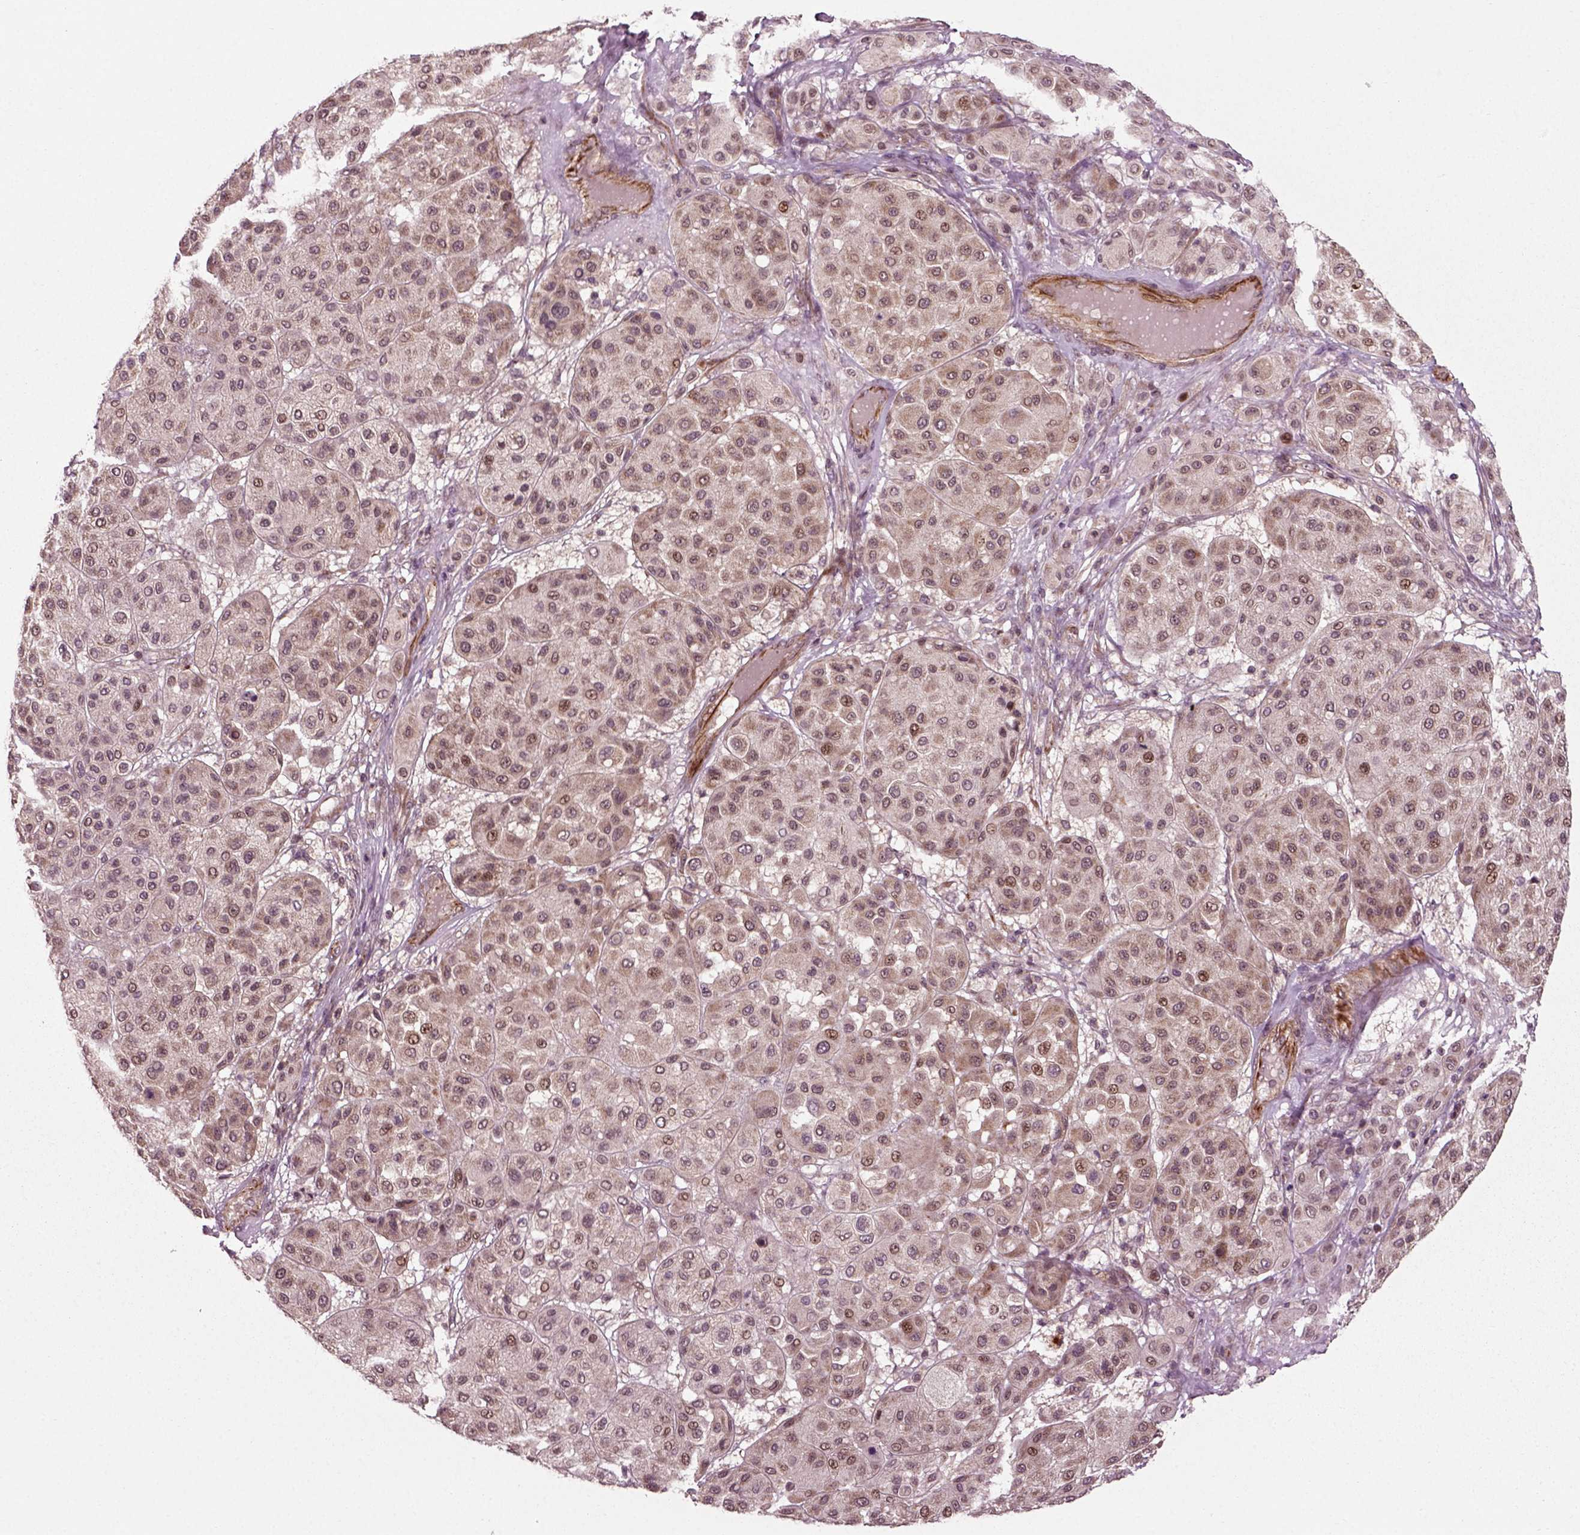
{"staining": {"intensity": "weak", "quantity": ">75%", "location": "cytoplasmic/membranous"}, "tissue": "melanoma", "cell_type": "Tumor cells", "image_type": "cancer", "snomed": [{"axis": "morphology", "description": "Malignant melanoma, Metastatic site"}, {"axis": "topography", "description": "Smooth muscle"}], "caption": "Tumor cells demonstrate low levels of weak cytoplasmic/membranous positivity in about >75% of cells in malignant melanoma (metastatic site).", "gene": "PLCD3", "patient": {"sex": "male", "age": 41}}